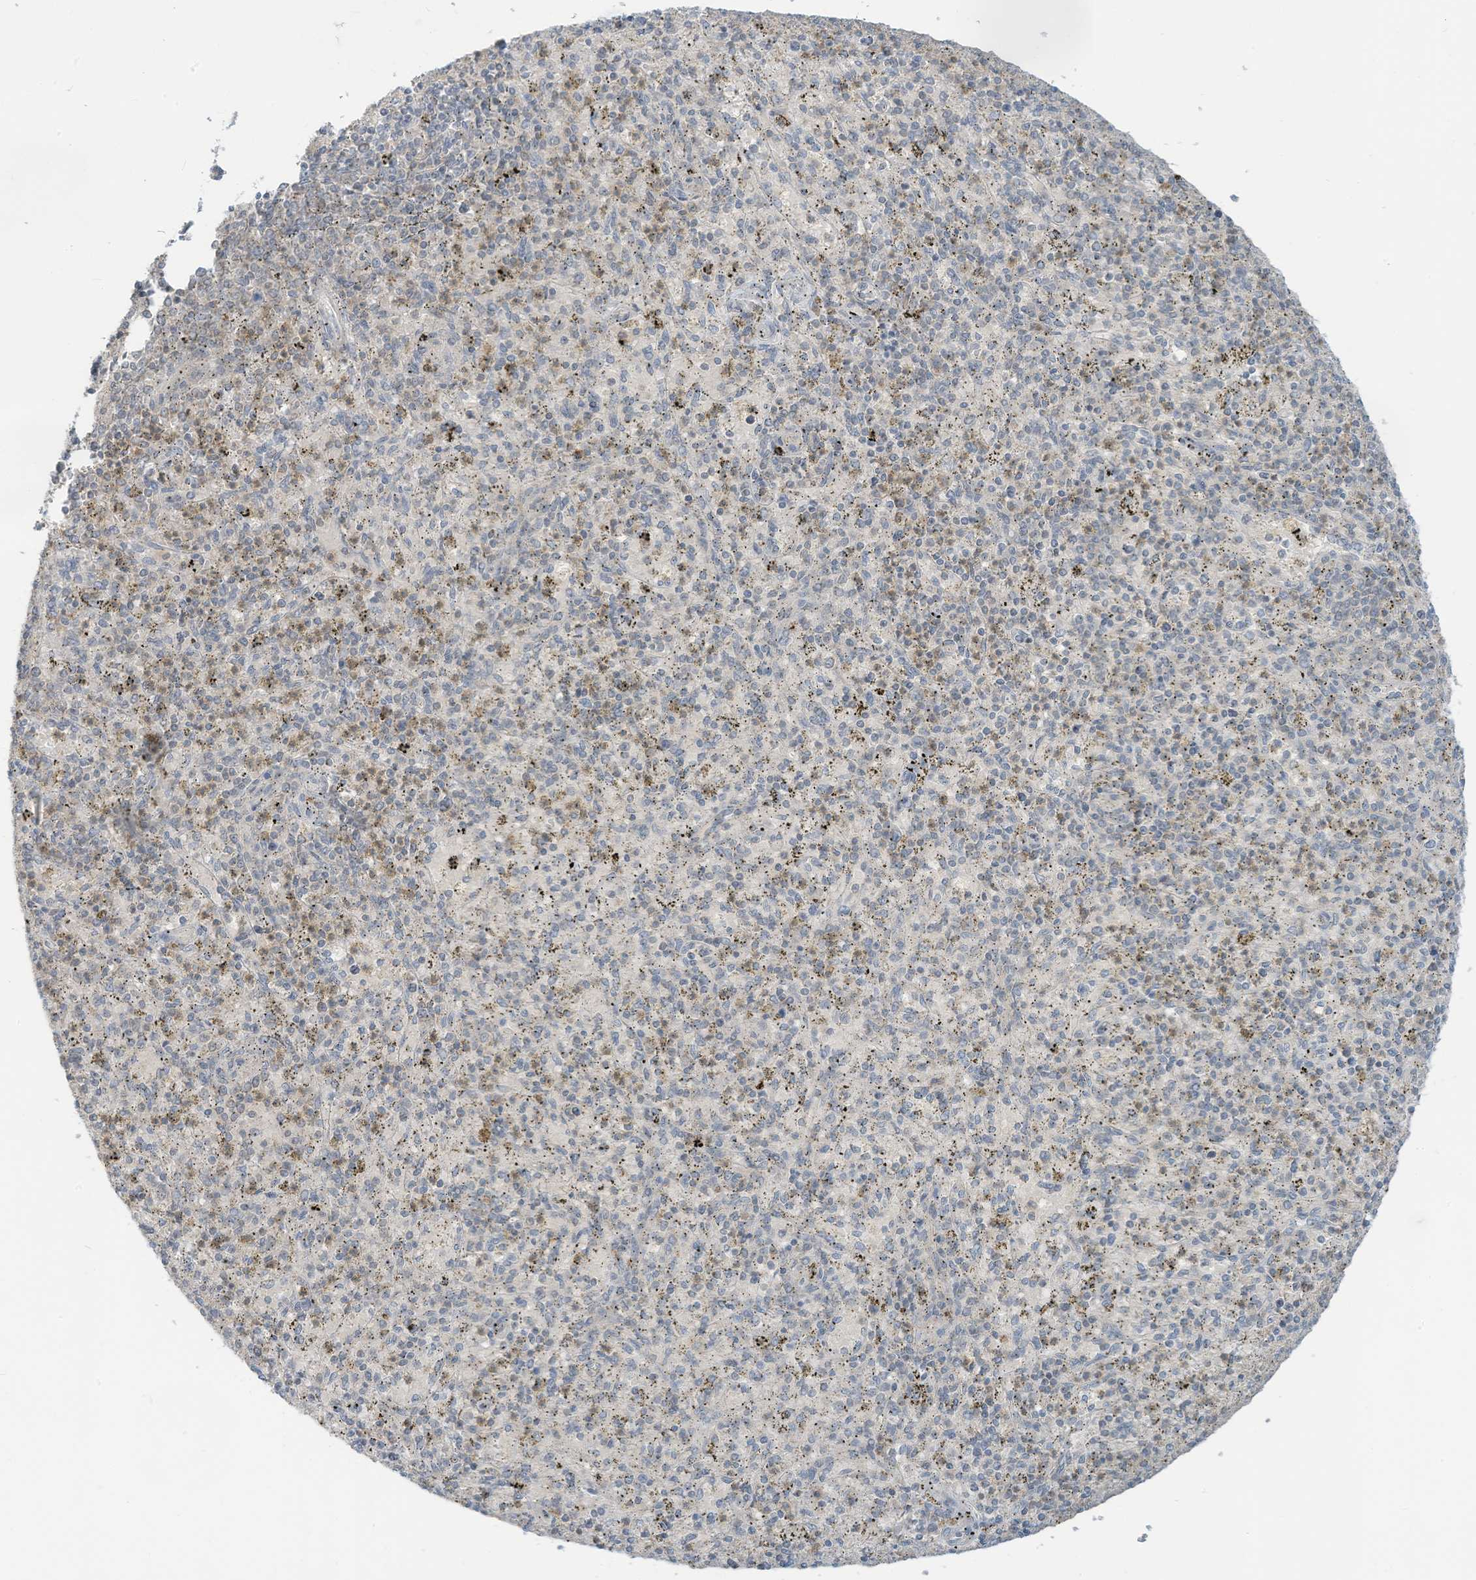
{"staining": {"intensity": "weak", "quantity": "<25%", "location": "cytoplasmic/membranous"}, "tissue": "spleen", "cell_type": "Cells in red pulp", "image_type": "normal", "snomed": [{"axis": "morphology", "description": "Normal tissue, NOS"}, {"axis": "topography", "description": "Spleen"}], "caption": "Immunohistochemical staining of unremarkable human spleen reveals no significant expression in cells in red pulp. (IHC, brightfield microscopy, high magnification).", "gene": "PARVG", "patient": {"sex": "male", "age": 72}}